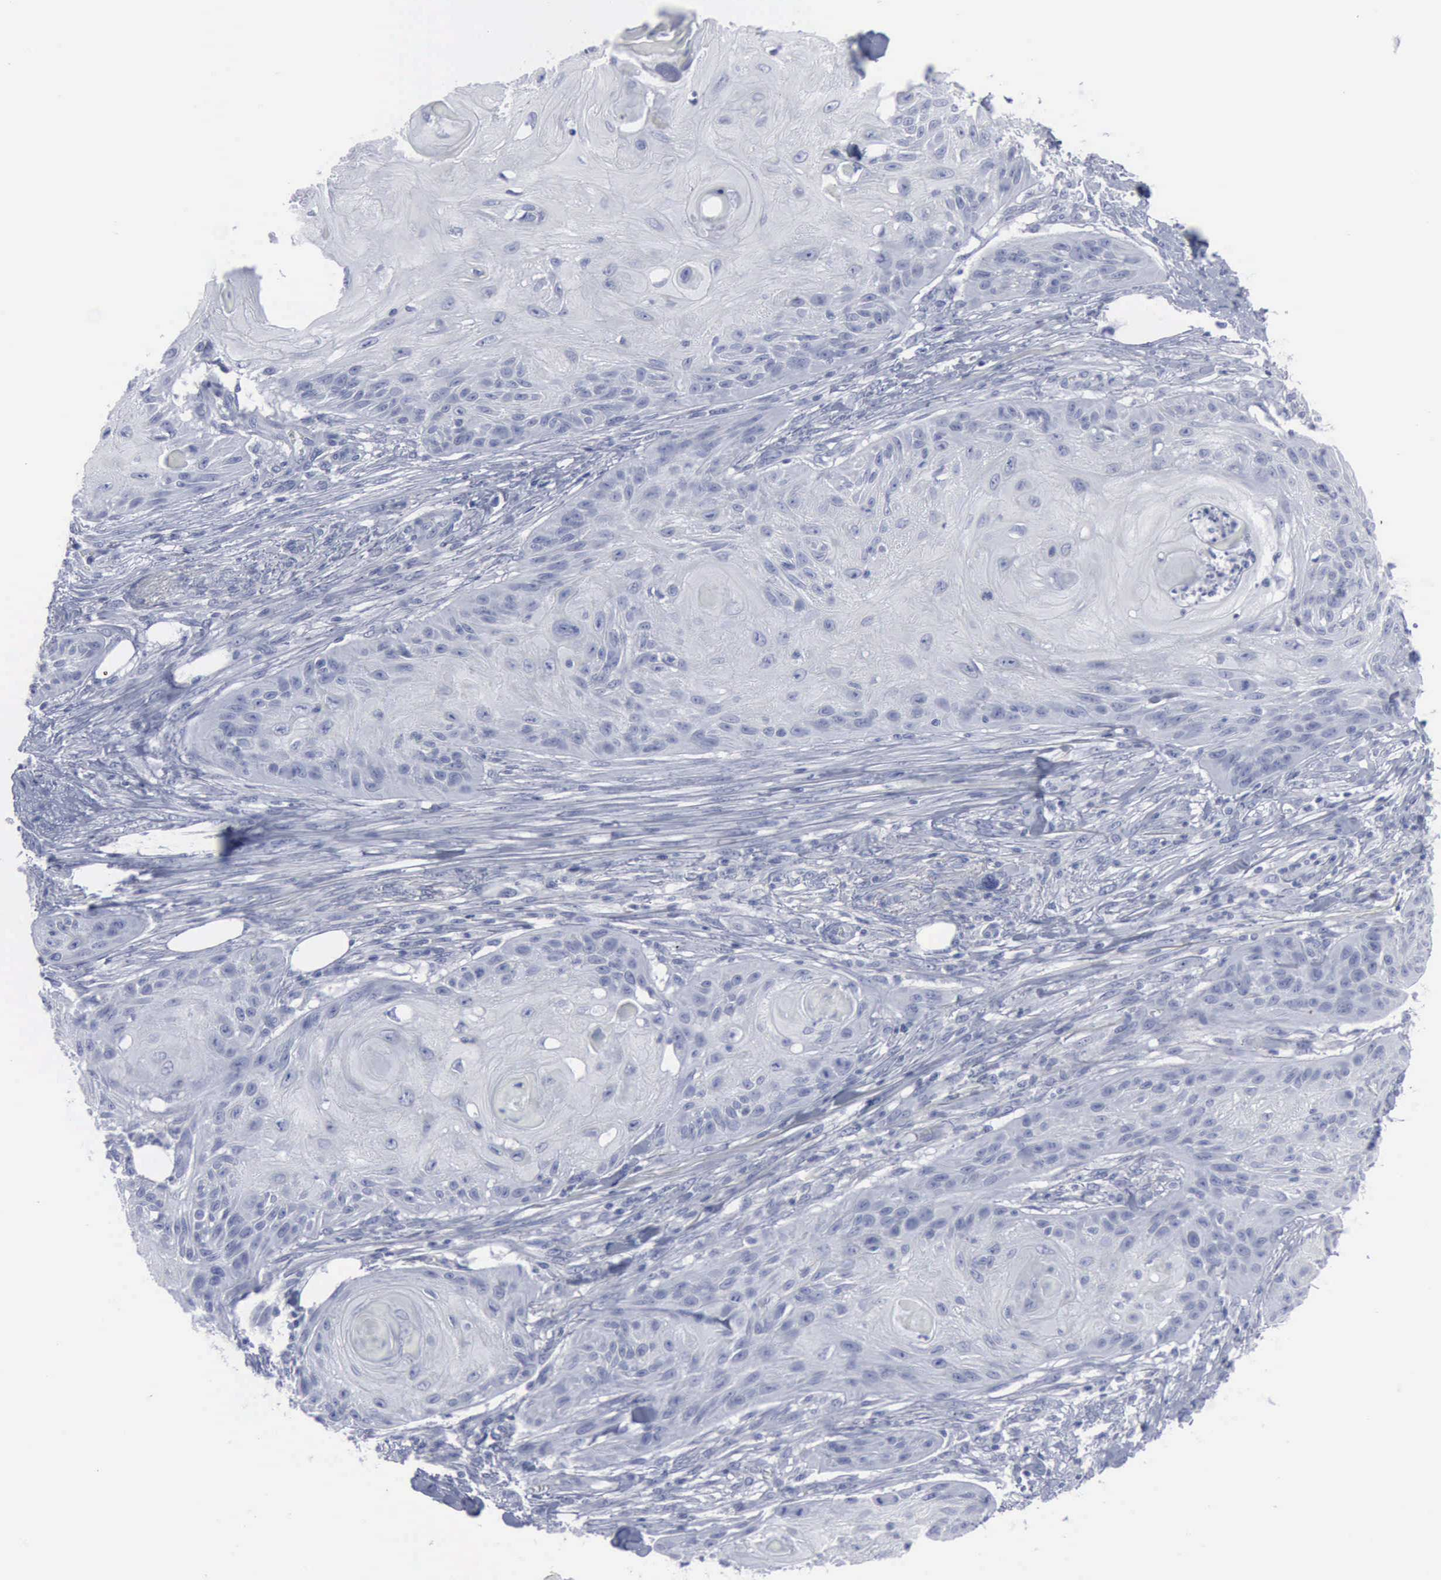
{"staining": {"intensity": "negative", "quantity": "none", "location": "none"}, "tissue": "skin cancer", "cell_type": "Tumor cells", "image_type": "cancer", "snomed": [{"axis": "morphology", "description": "Squamous cell carcinoma, NOS"}, {"axis": "topography", "description": "Skin"}], "caption": "An immunohistochemistry (IHC) image of squamous cell carcinoma (skin) is shown. There is no staining in tumor cells of squamous cell carcinoma (skin).", "gene": "VCAM1", "patient": {"sex": "female", "age": 88}}